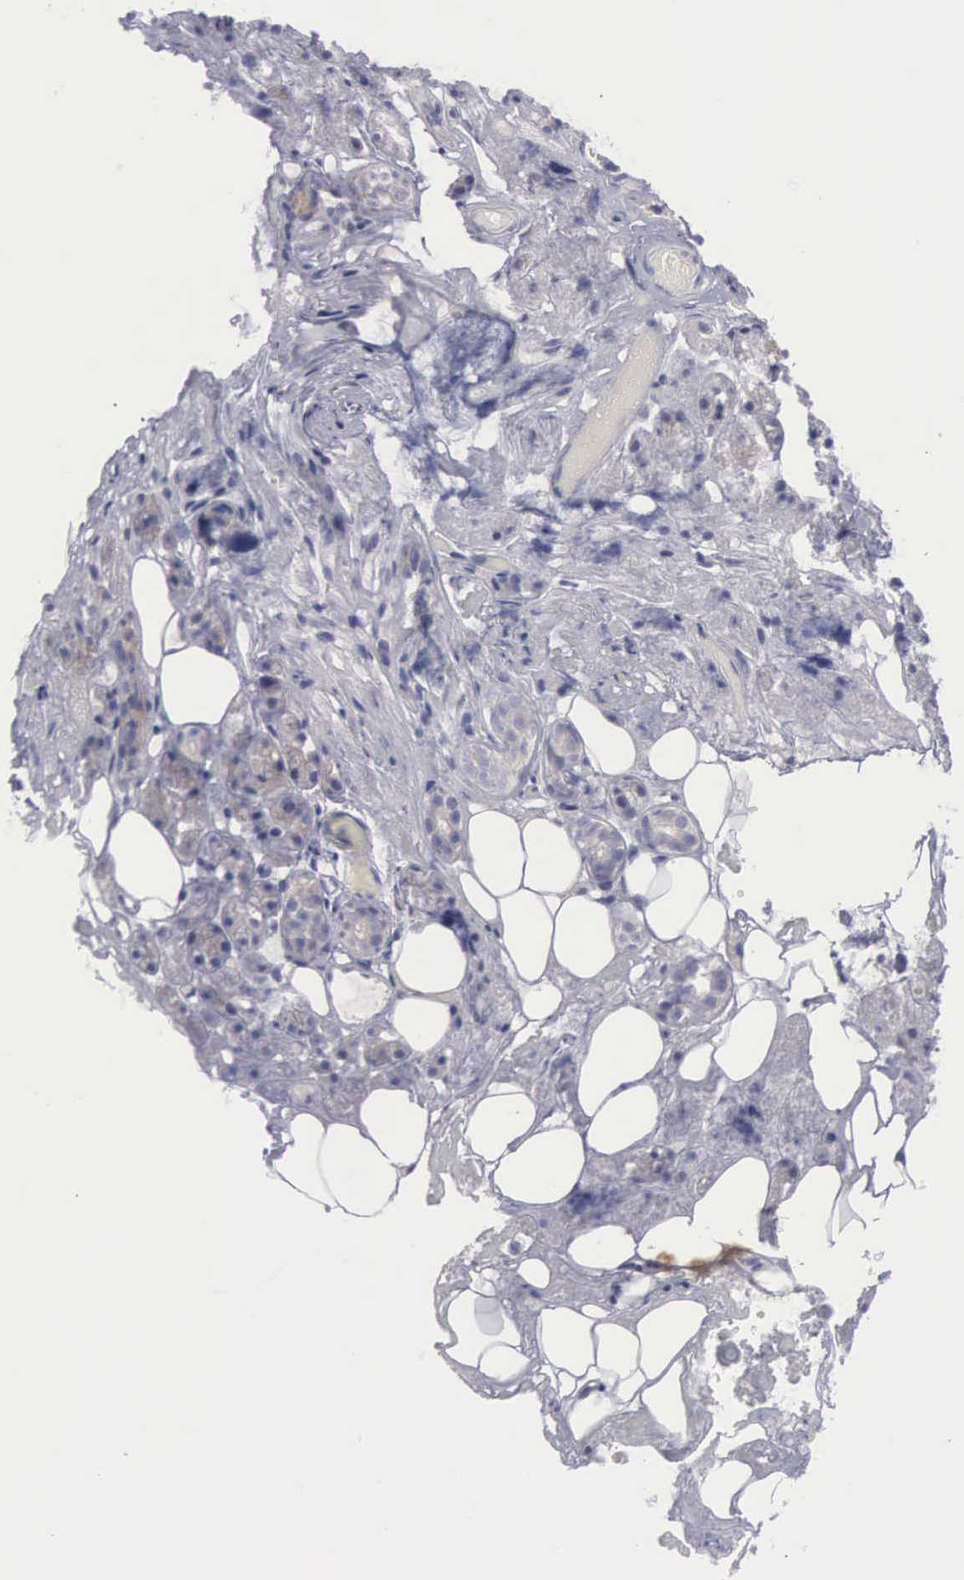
{"staining": {"intensity": "moderate", "quantity": "25%-75%", "location": "cytoplasmic/membranous"}, "tissue": "salivary gland", "cell_type": "Glandular cells", "image_type": "normal", "snomed": [{"axis": "morphology", "description": "Normal tissue, NOS"}, {"axis": "topography", "description": "Salivary gland"}], "caption": "IHC staining of unremarkable salivary gland, which displays medium levels of moderate cytoplasmic/membranous expression in approximately 25%-75% of glandular cells indicating moderate cytoplasmic/membranous protein positivity. The staining was performed using DAB (brown) for protein detection and nuclei were counterstained in hematoxylin (blue).", "gene": "APOOL", "patient": {"sex": "female", "age": 55}}